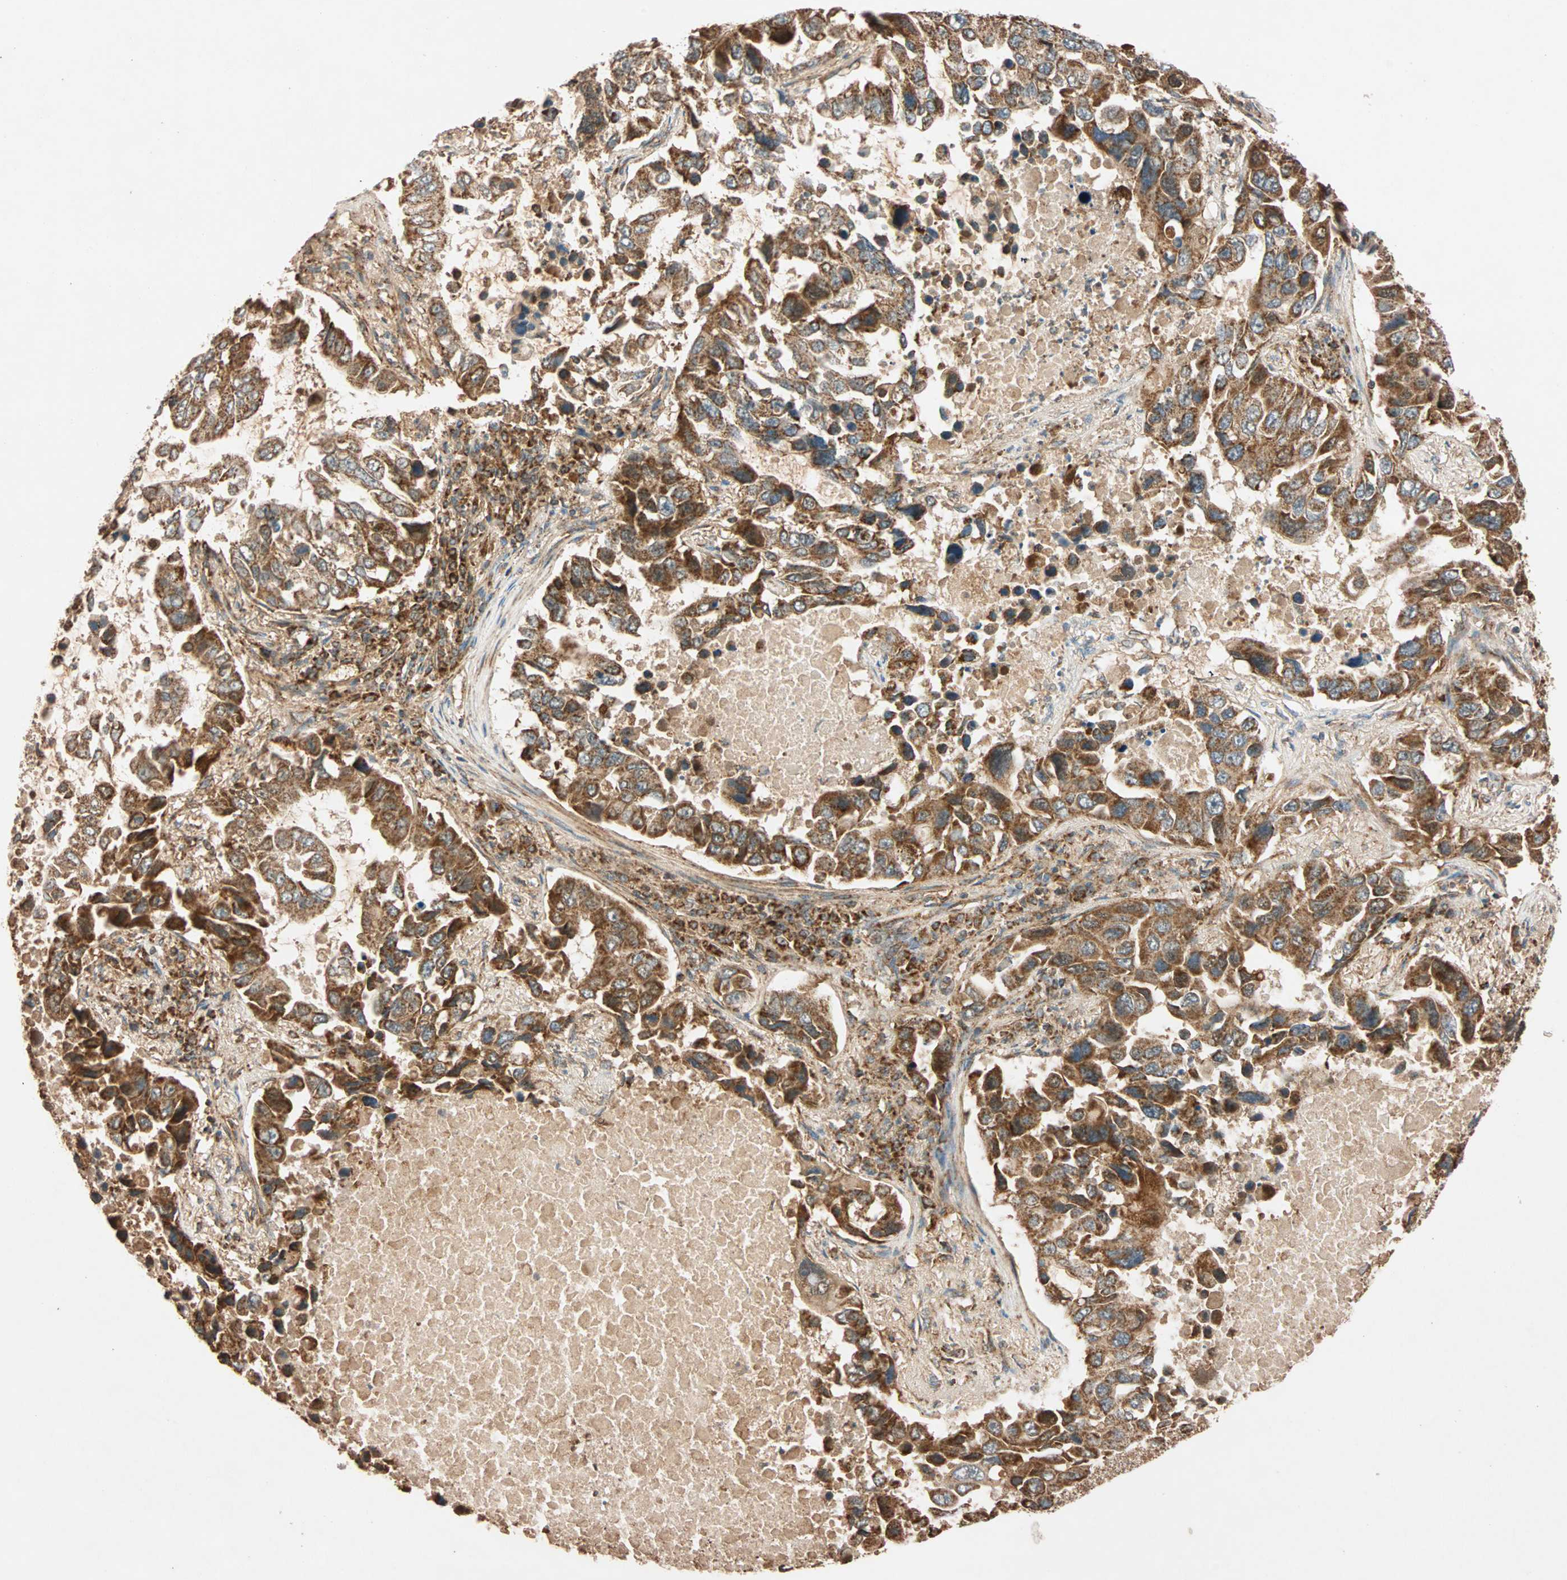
{"staining": {"intensity": "strong", "quantity": ">75%", "location": "cytoplasmic/membranous"}, "tissue": "lung cancer", "cell_type": "Tumor cells", "image_type": "cancer", "snomed": [{"axis": "morphology", "description": "Adenocarcinoma, NOS"}, {"axis": "topography", "description": "Lung"}], "caption": "Protein analysis of adenocarcinoma (lung) tissue exhibits strong cytoplasmic/membranous positivity in about >75% of tumor cells.", "gene": "MAPK1", "patient": {"sex": "male", "age": 64}}